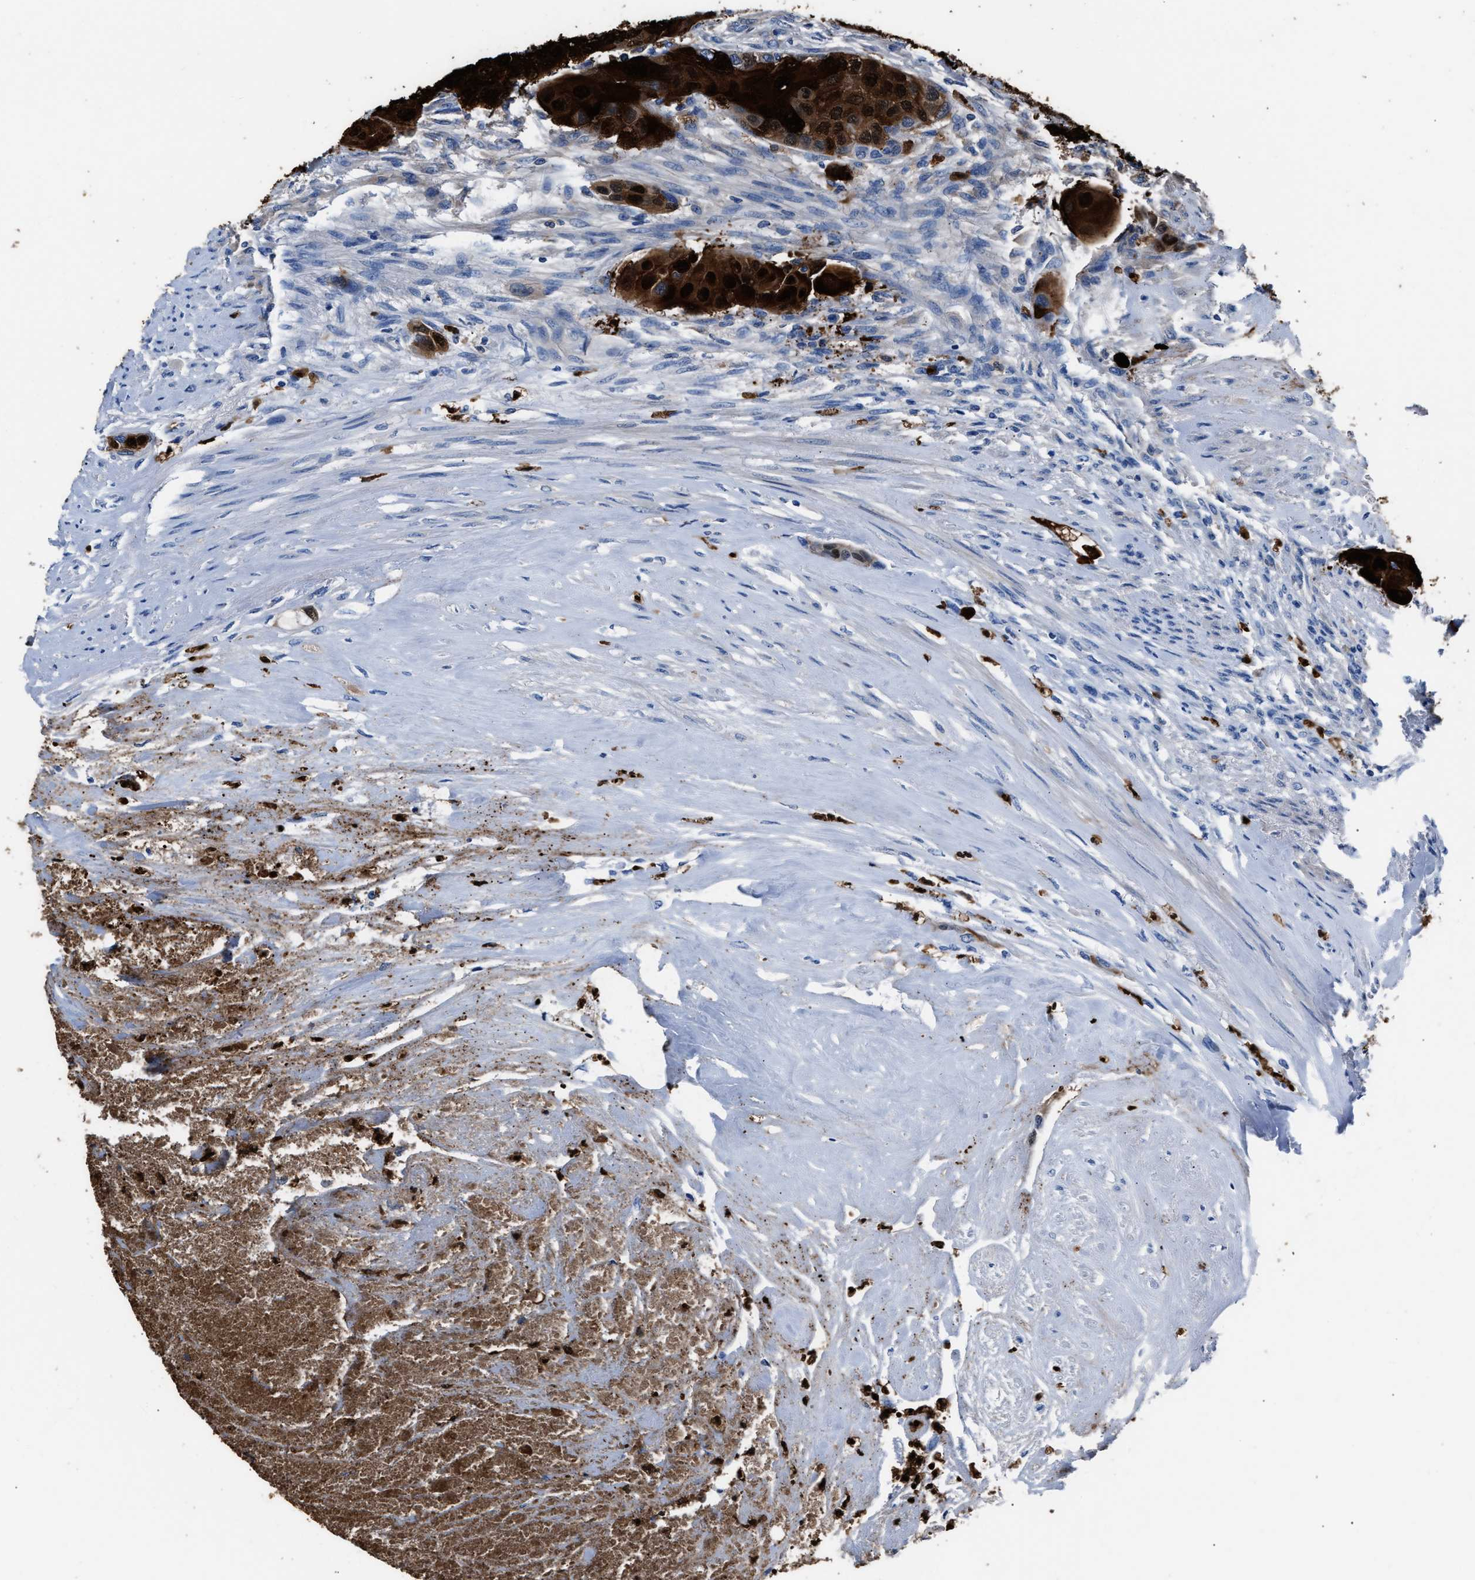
{"staining": {"intensity": "strong", "quantity": ">75%", "location": "cytoplasmic/membranous,nuclear"}, "tissue": "urothelial cancer", "cell_type": "Tumor cells", "image_type": "cancer", "snomed": [{"axis": "morphology", "description": "Urothelial carcinoma, High grade"}, {"axis": "topography", "description": "Urinary bladder"}], "caption": "Human urothelial carcinoma (high-grade) stained with a brown dye displays strong cytoplasmic/membranous and nuclear positive expression in approximately >75% of tumor cells.", "gene": "S100P", "patient": {"sex": "female", "age": 56}}